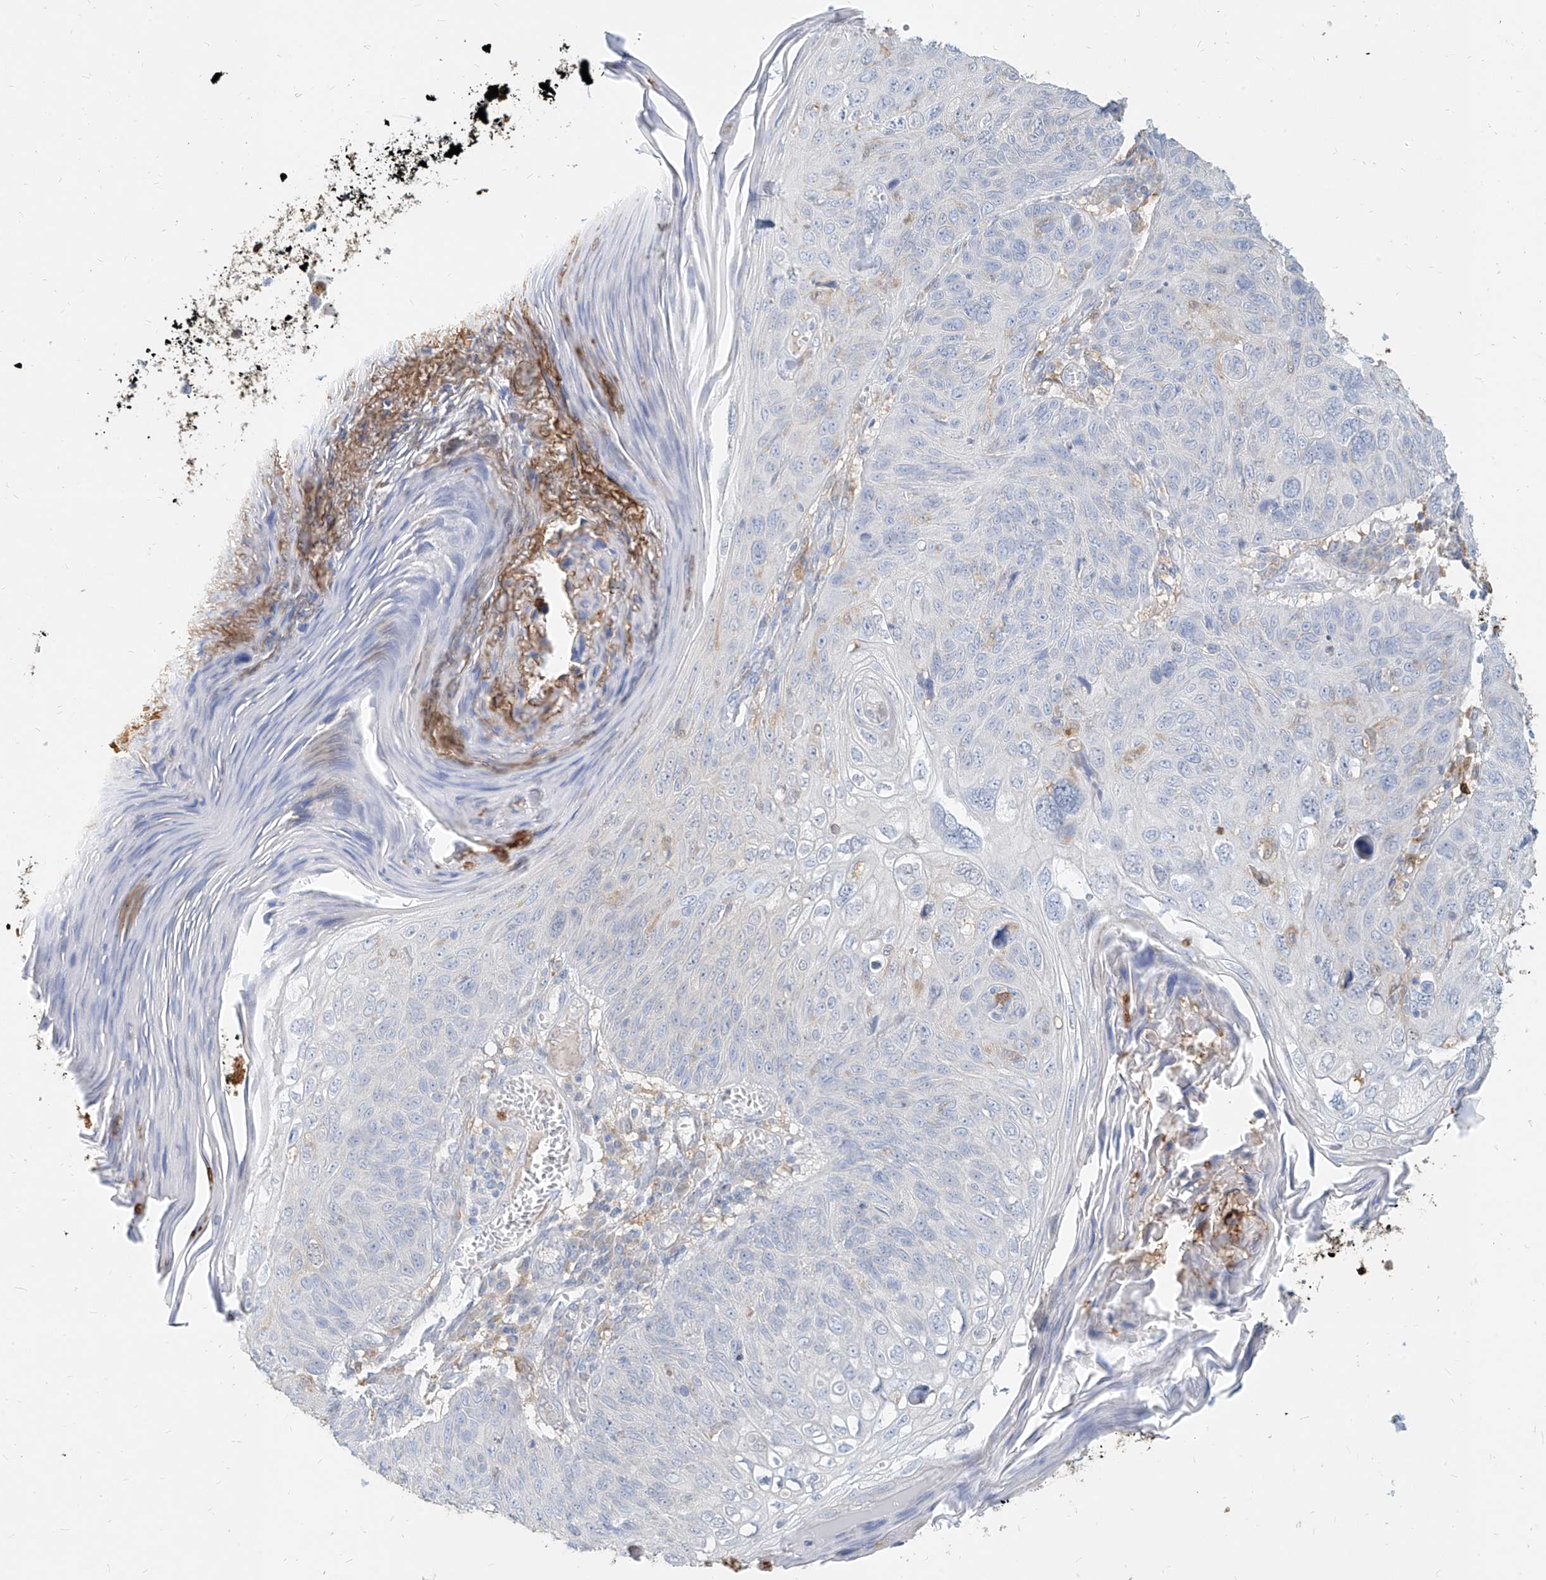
{"staining": {"intensity": "negative", "quantity": "none", "location": "none"}, "tissue": "skin cancer", "cell_type": "Tumor cells", "image_type": "cancer", "snomed": [{"axis": "morphology", "description": "Squamous cell carcinoma, NOS"}, {"axis": "topography", "description": "Skin"}], "caption": "IHC image of skin cancer (squamous cell carcinoma) stained for a protein (brown), which demonstrates no staining in tumor cells.", "gene": "PGD", "patient": {"sex": "female", "age": 90}}